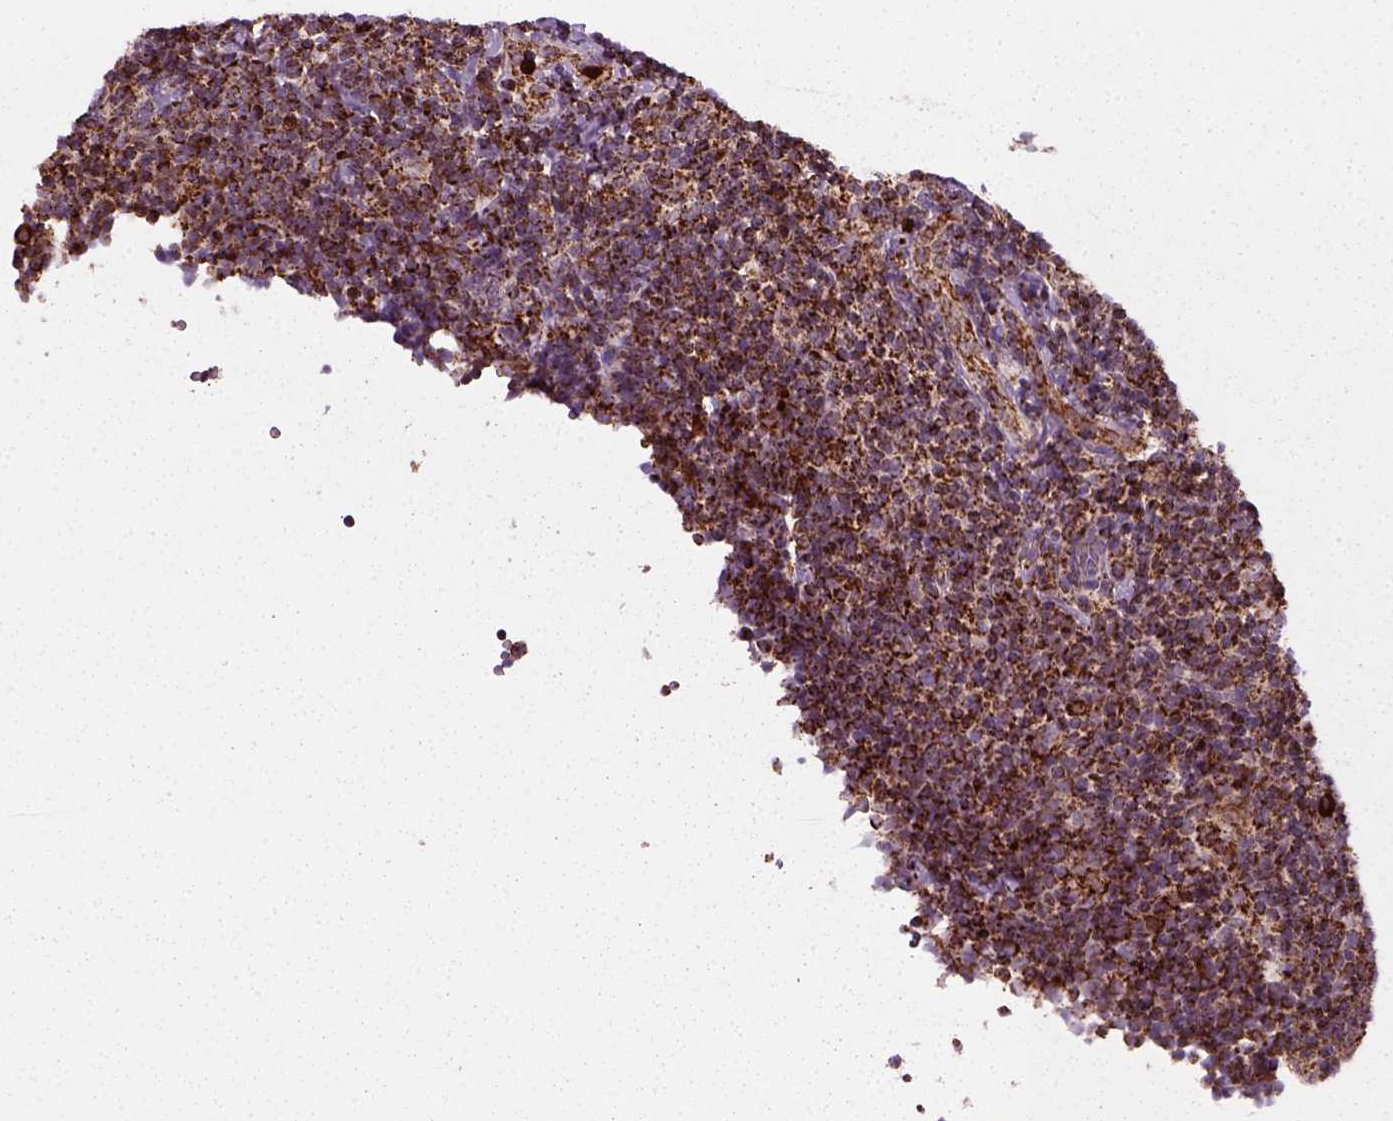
{"staining": {"intensity": "strong", "quantity": ">75%", "location": "cytoplasmic/membranous"}, "tissue": "lymphoma", "cell_type": "Tumor cells", "image_type": "cancer", "snomed": [{"axis": "morphology", "description": "Malignant lymphoma, non-Hodgkin's type, Low grade"}, {"axis": "topography", "description": "Lymph node"}], "caption": "Low-grade malignant lymphoma, non-Hodgkin's type stained for a protein (brown) reveals strong cytoplasmic/membranous positive staining in approximately >75% of tumor cells.", "gene": "NUDT16L1", "patient": {"sex": "female", "age": 56}}